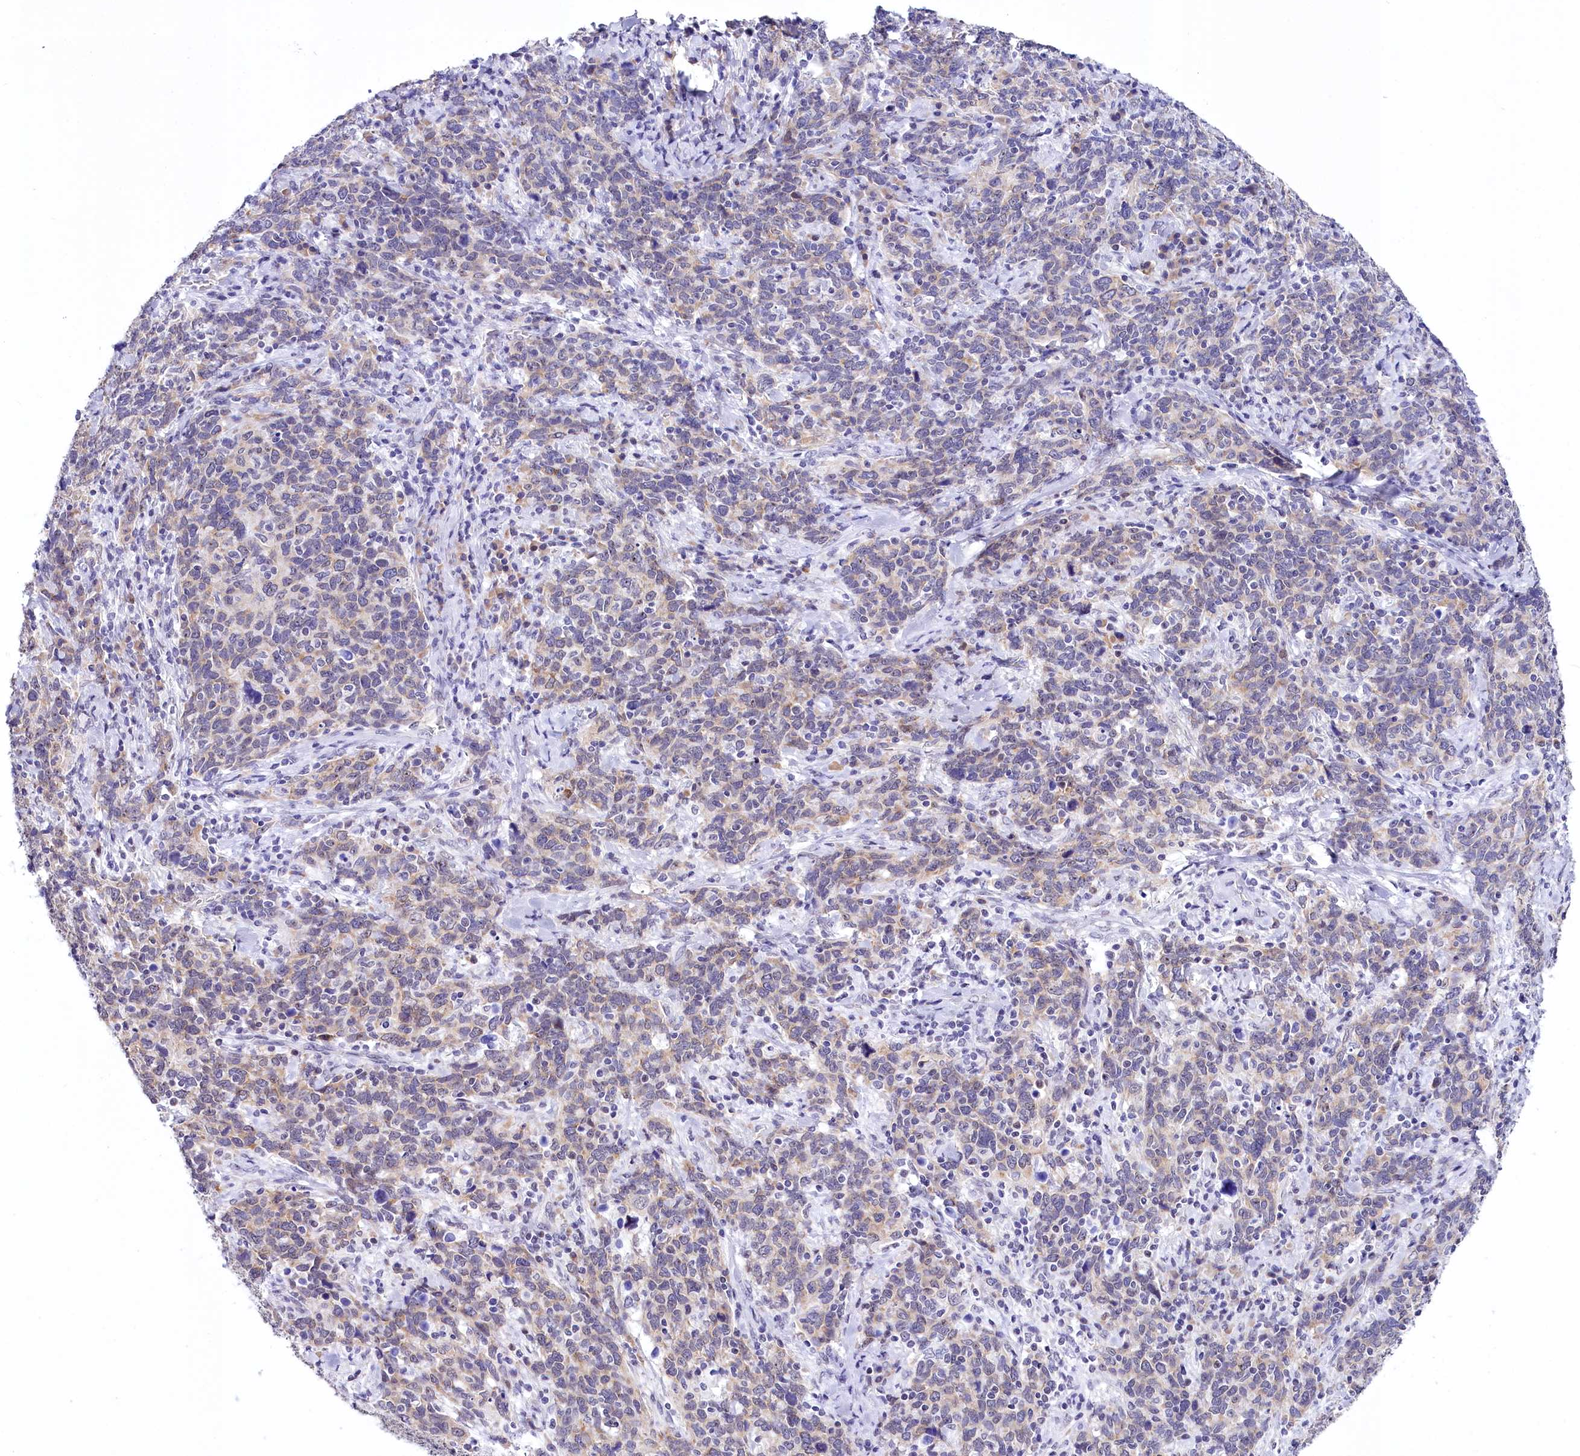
{"staining": {"intensity": "weak", "quantity": ">75%", "location": "cytoplasmic/membranous"}, "tissue": "cervical cancer", "cell_type": "Tumor cells", "image_type": "cancer", "snomed": [{"axis": "morphology", "description": "Squamous cell carcinoma, NOS"}, {"axis": "topography", "description": "Cervix"}], "caption": "A brown stain highlights weak cytoplasmic/membranous staining of a protein in cervical squamous cell carcinoma tumor cells.", "gene": "SPATS2", "patient": {"sex": "female", "age": 41}}